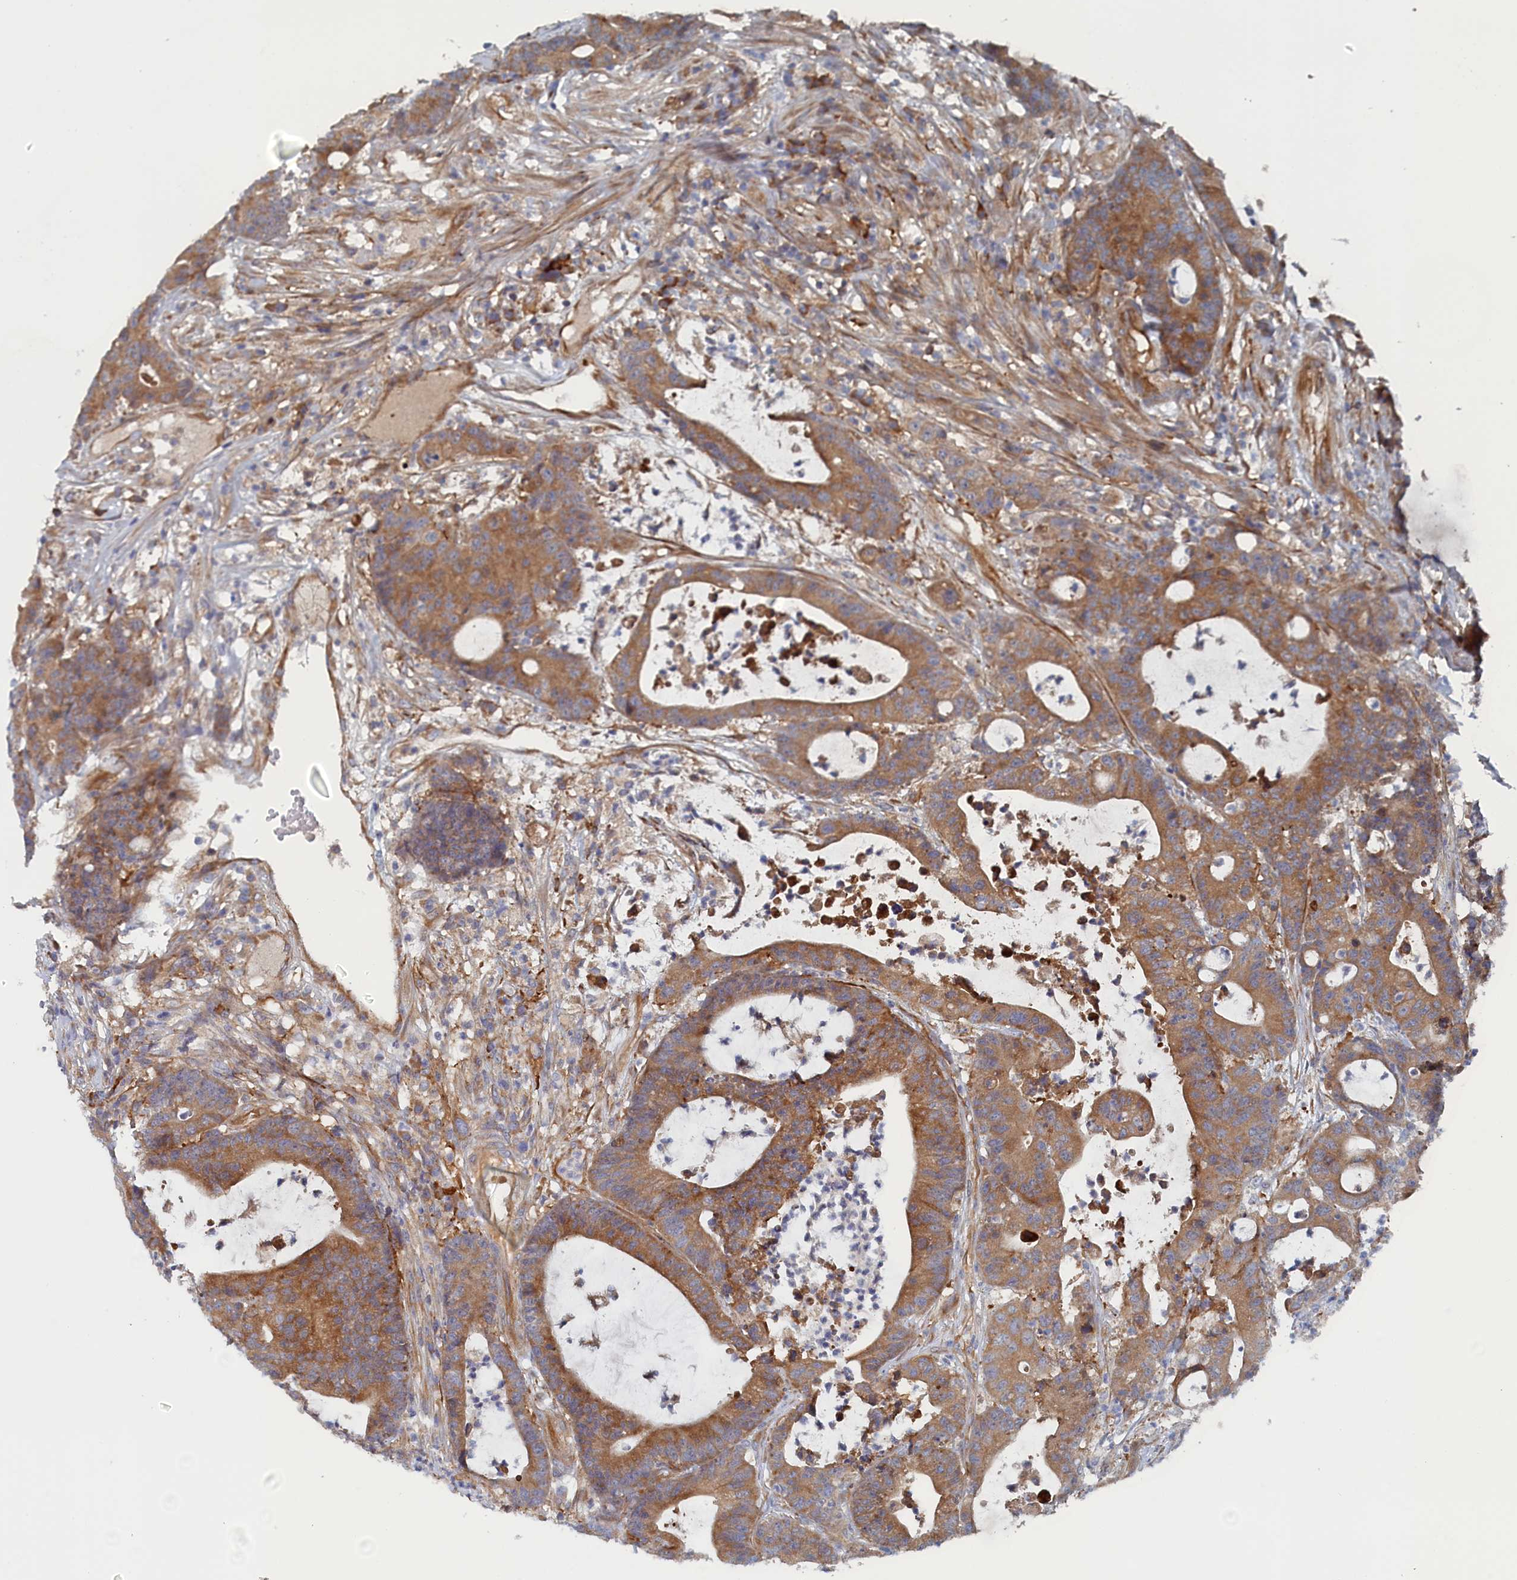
{"staining": {"intensity": "moderate", "quantity": ">75%", "location": "cytoplasmic/membranous"}, "tissue": "colorectal cancer", "cell_type": "Tumor cells", "image_type": "cancer", "snomed": [{"axis": "morphology", "description": "Adenocarcinoma, NOS"}, {"axis": "topography", "description": "Colon"}], "caption": "A brown stain shows moderate cytoplasmic/membranous staining of a protein in colorectal cancer (adenocarcinoma) tumor cells.", "gene": "TMEM196", "patient": {"sex": "female", "age": 84}}